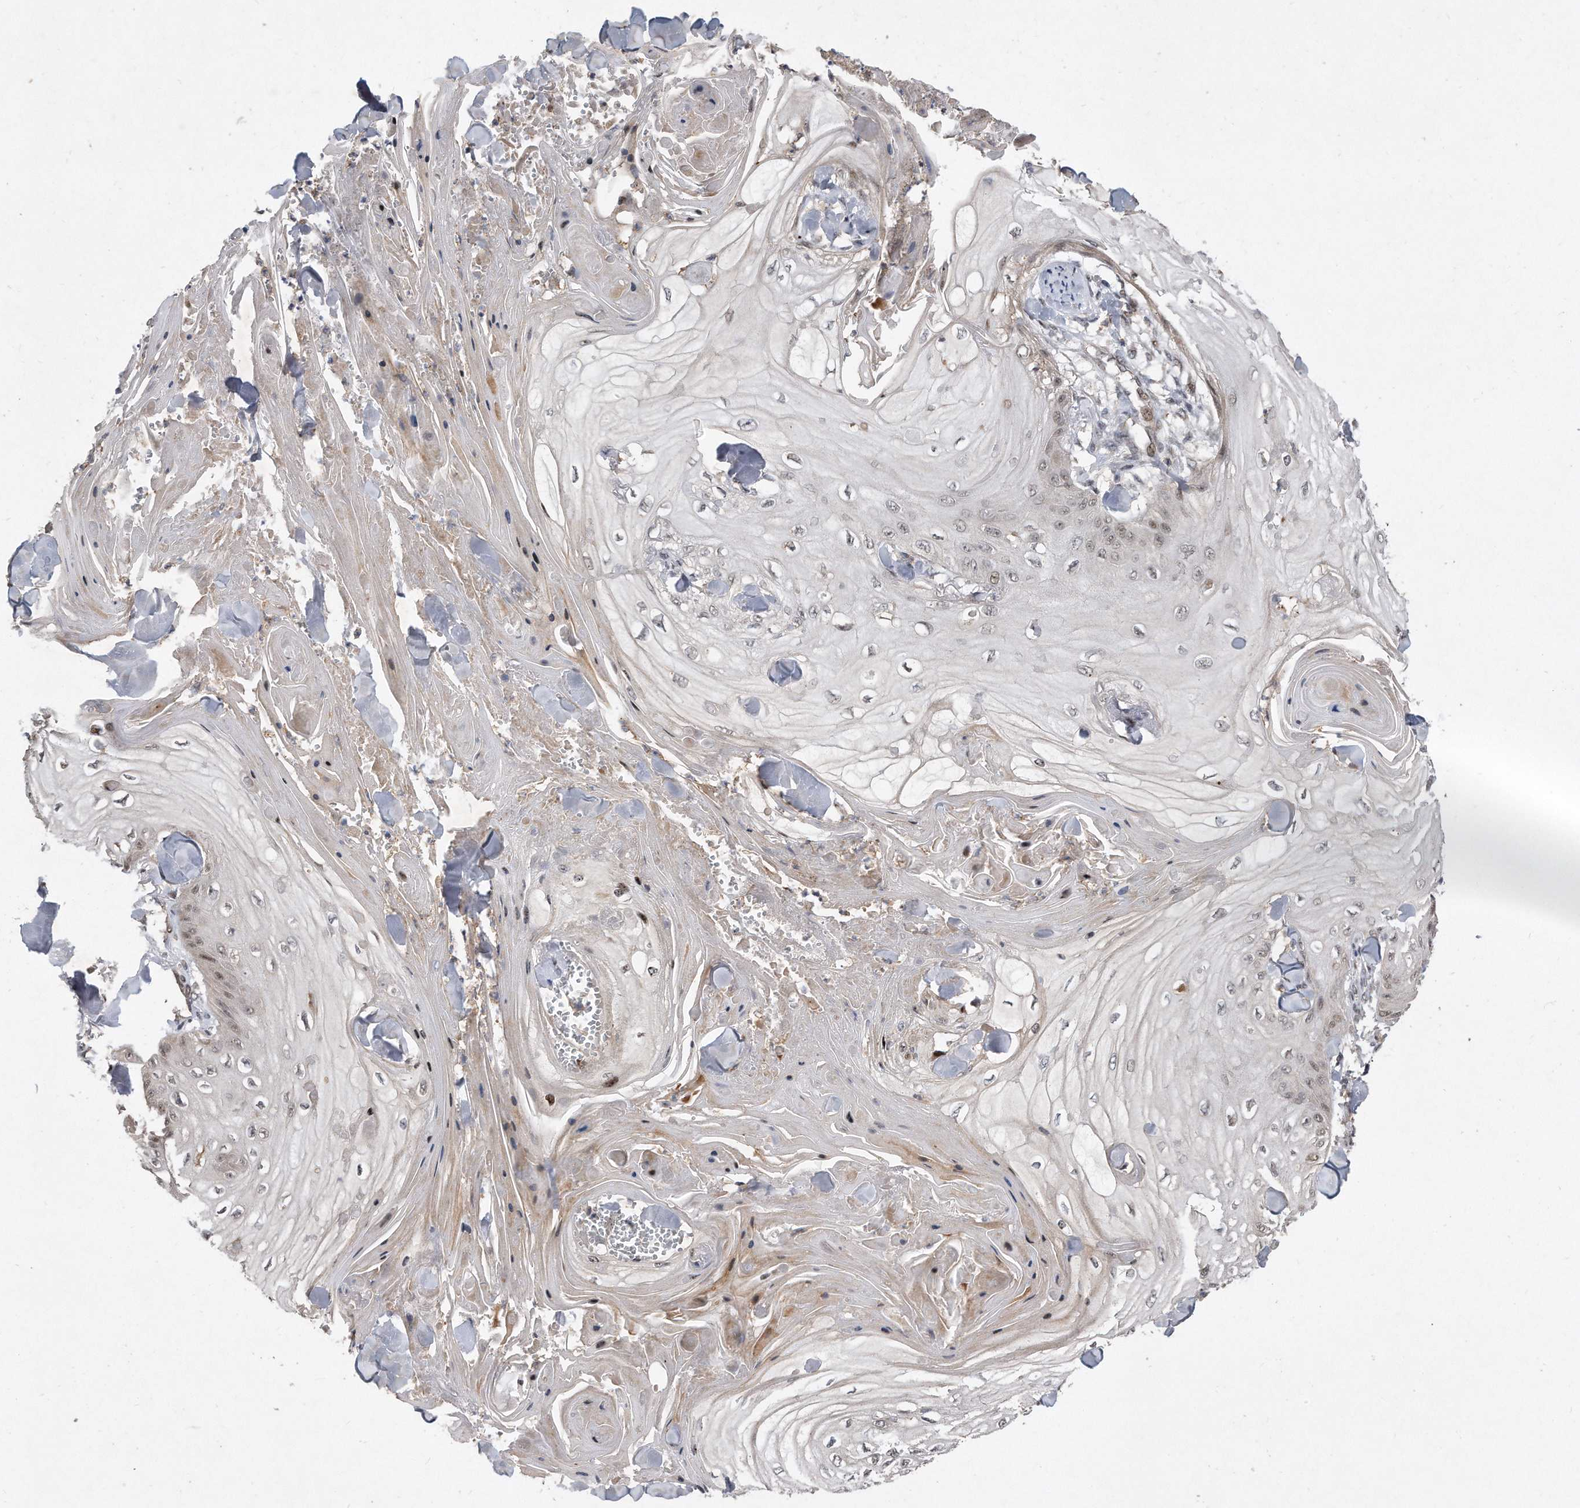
{"staining": {"intensity": "weak", "quantity": "<25%", "location": "nuclear"}, "tissue": "skin cancer", "cell_type": "Tumor cells", "image_type": "cancer", "snomed": [{"axis": "morphology", "description": "Squamous cell carcinoma, NOS"}, {"axis": "topography", "description": "Skin"}], "caption": "There is no significant expression in tumor cells of squamous cell carcinoma (skin).", "gene": "PGBD2", "patient": {"sex": "male", "age": 74}}